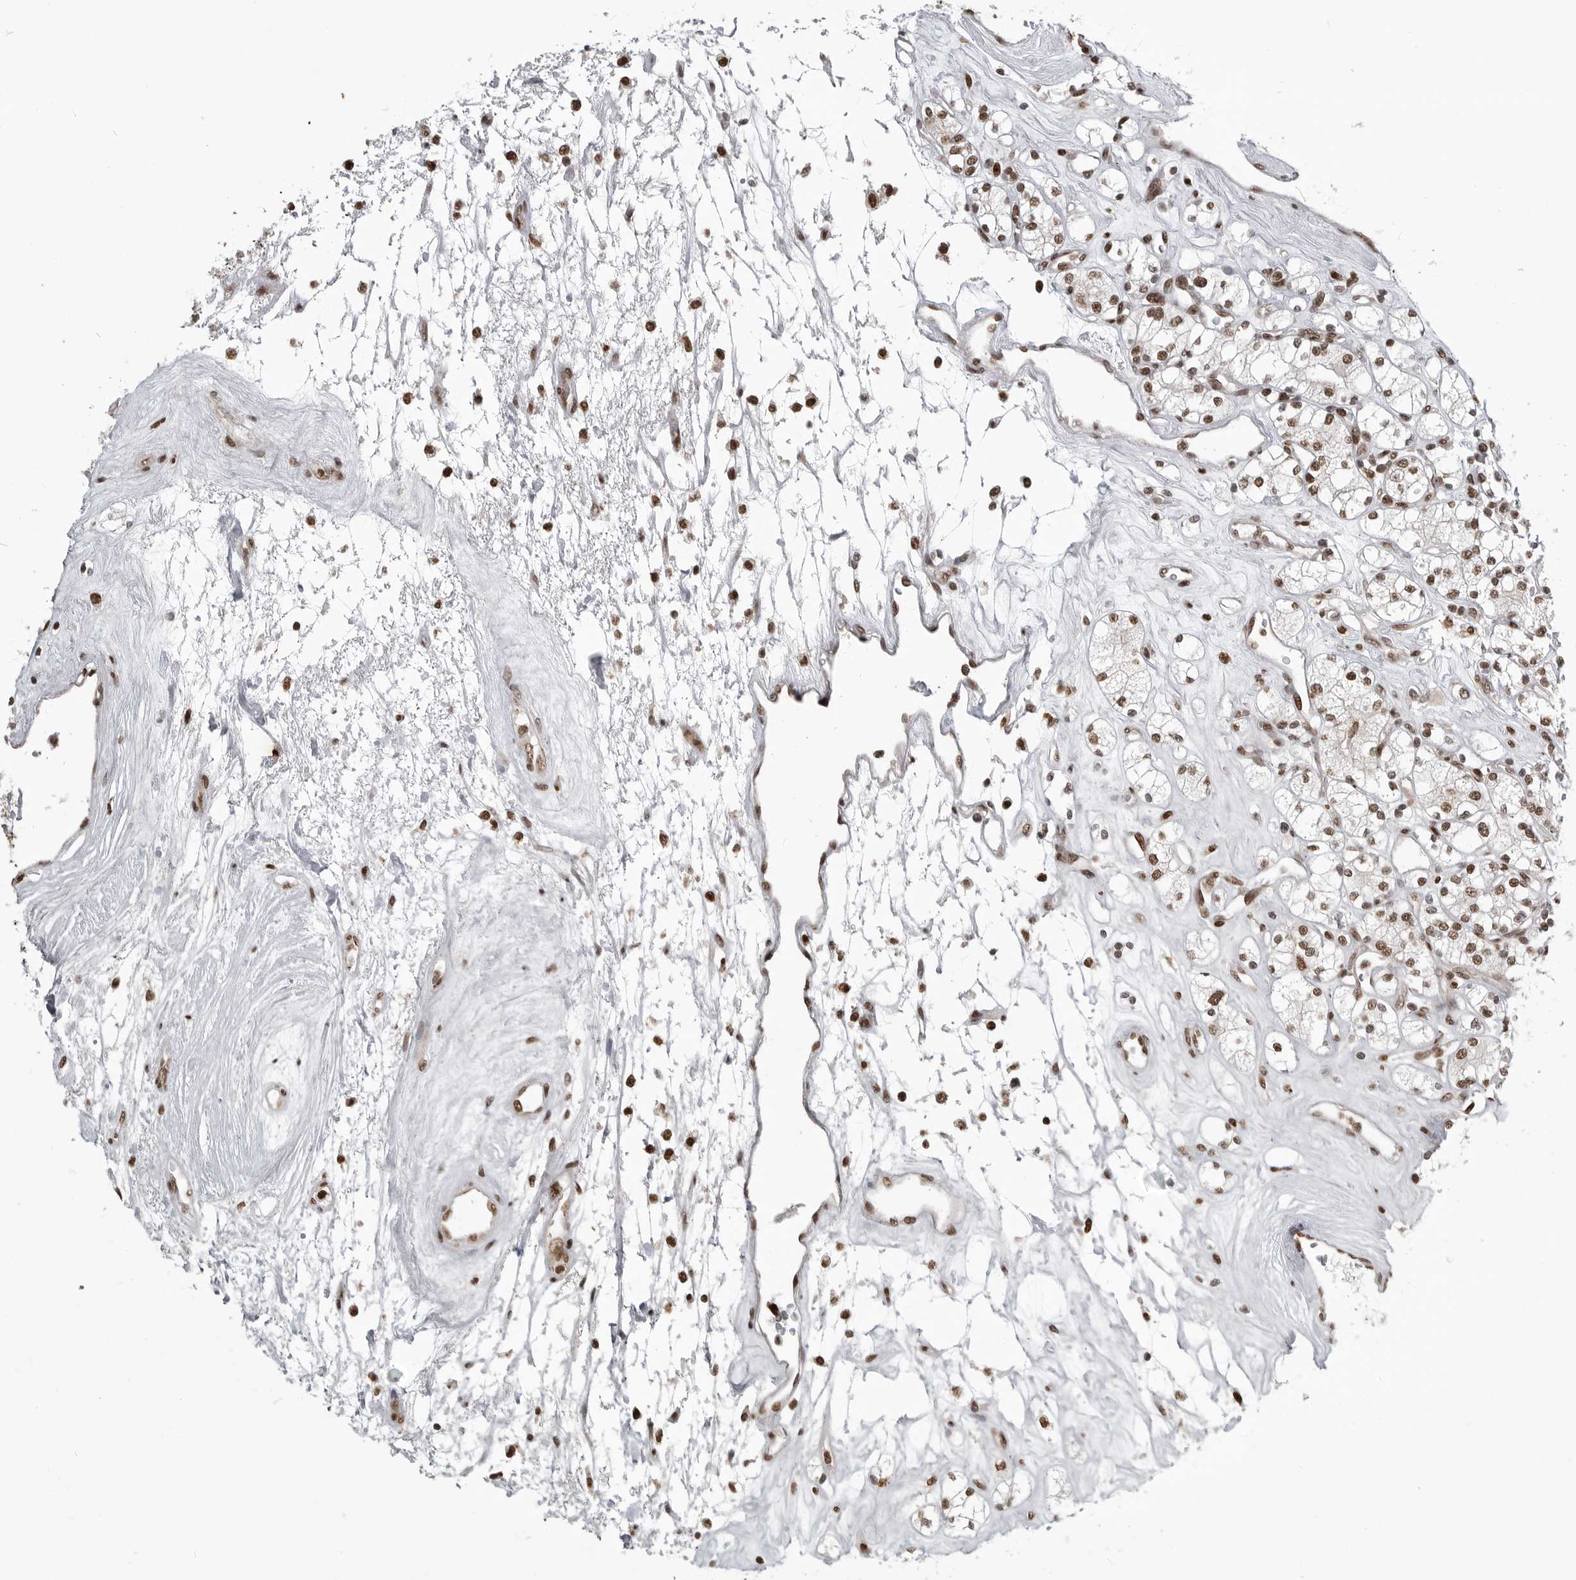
{"staining": {"intensity": "moderate", "quantity": ">75%", "location": "nuclear"}, "tissue": "renal cancer", "cell_type": "Tumor cells", "image_type": "cancer", "snomed": [{"axis": "morphology", "description": "Adenocarcinoma, NOS"}, {"axis": "topography", "description": "Kidney"}], "caption": "A brown stain labels moderate nuclear expression of a protein in renal adenocarcinoma tumor cells.", "gene": "YAF2", "patient": {"sex": "male", "age": 77}}